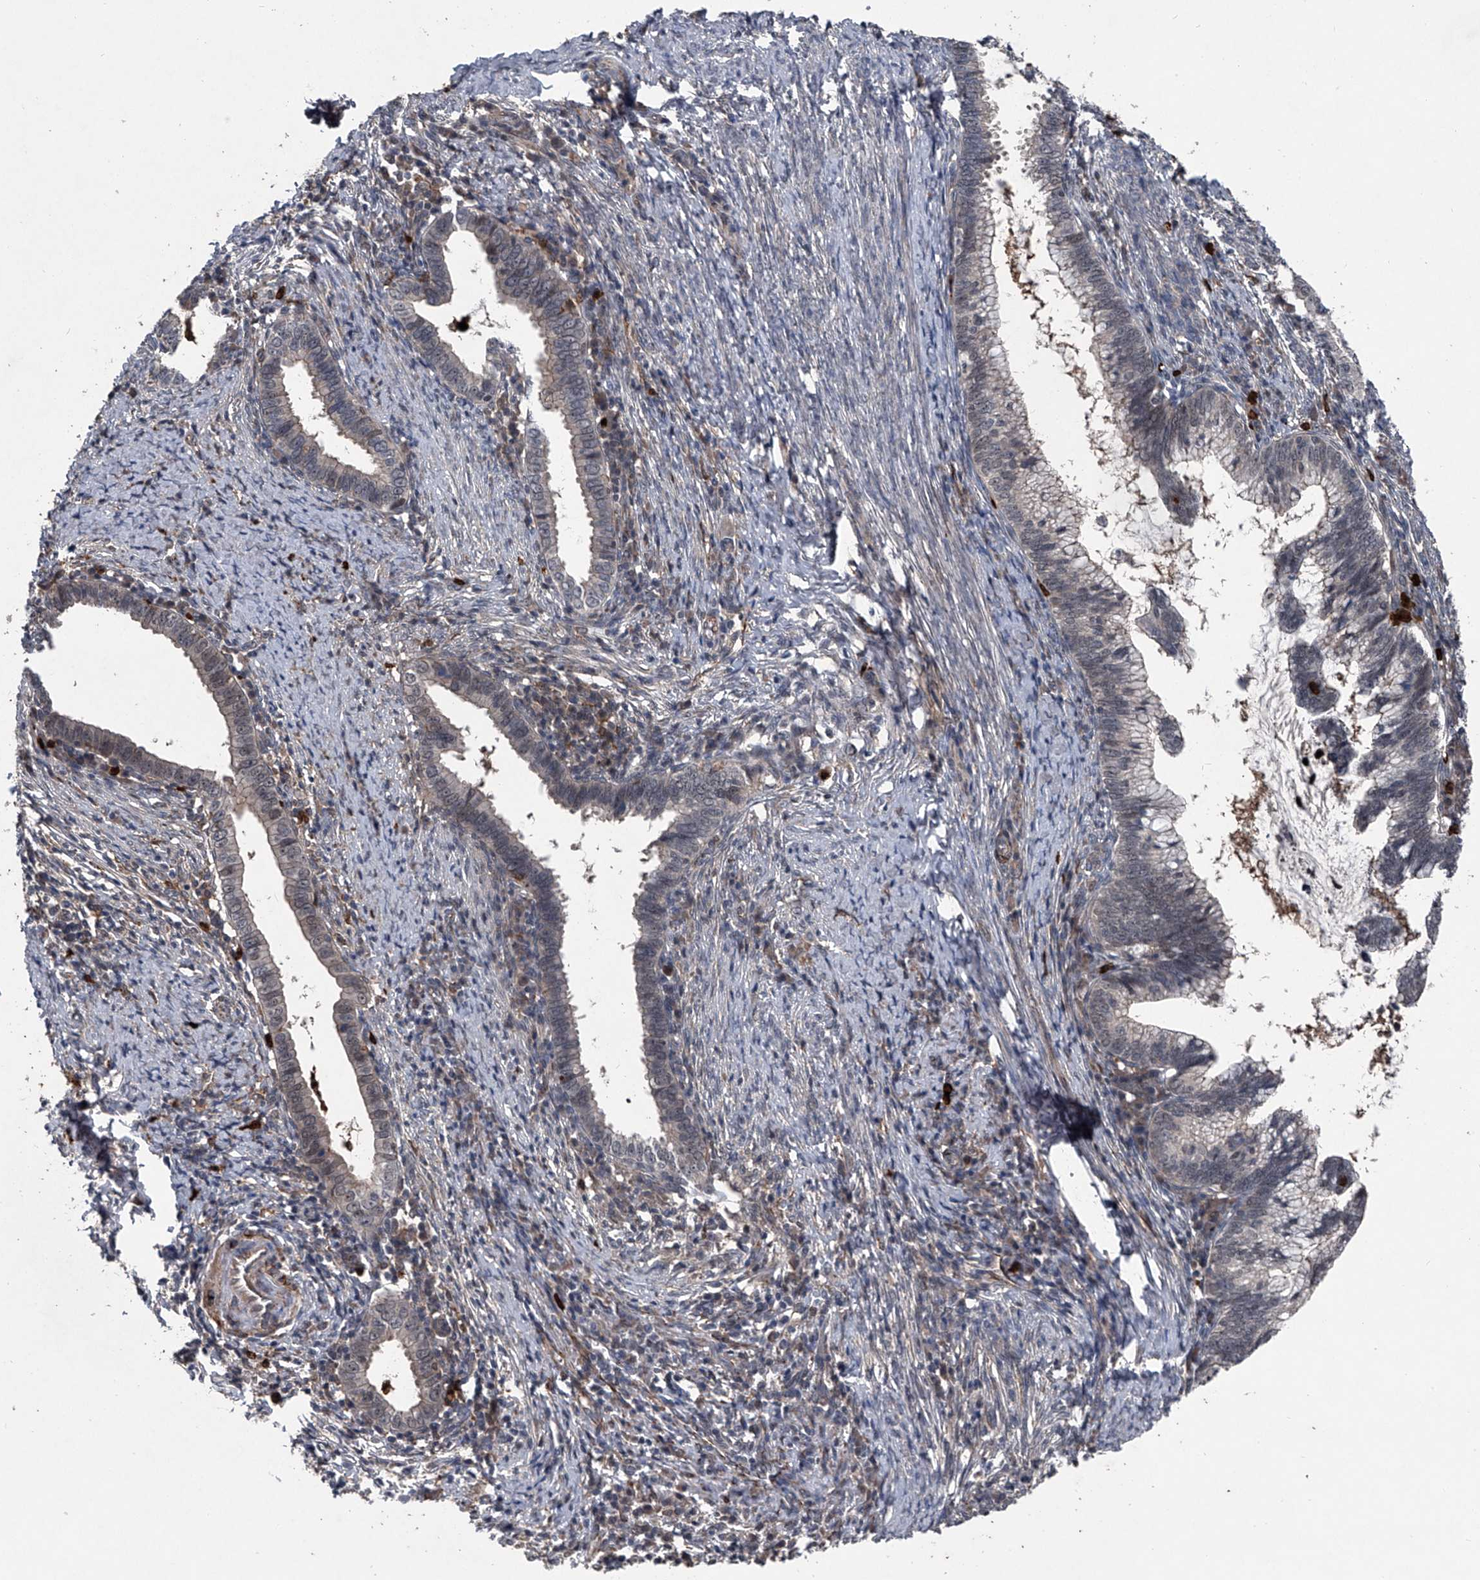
{"staining": {"intensity": "weak", "quantity": "<25%", "location": "nuclear"}, "tissue": "cervical cancer", "cell_type": "Tumor cells", "image_type": "cancer", "snomed": [{"axis": "morphology", "description": "Adenocarcinoma, NOS"}, {"axis": "topography", "description": "Cervix"}], "caption": "The histopathology image exhibits no significant expression in tumor cells of cervical cancer.", "gene": "MAPKAP1", "patient": {"sex": "female", "age": 36}}